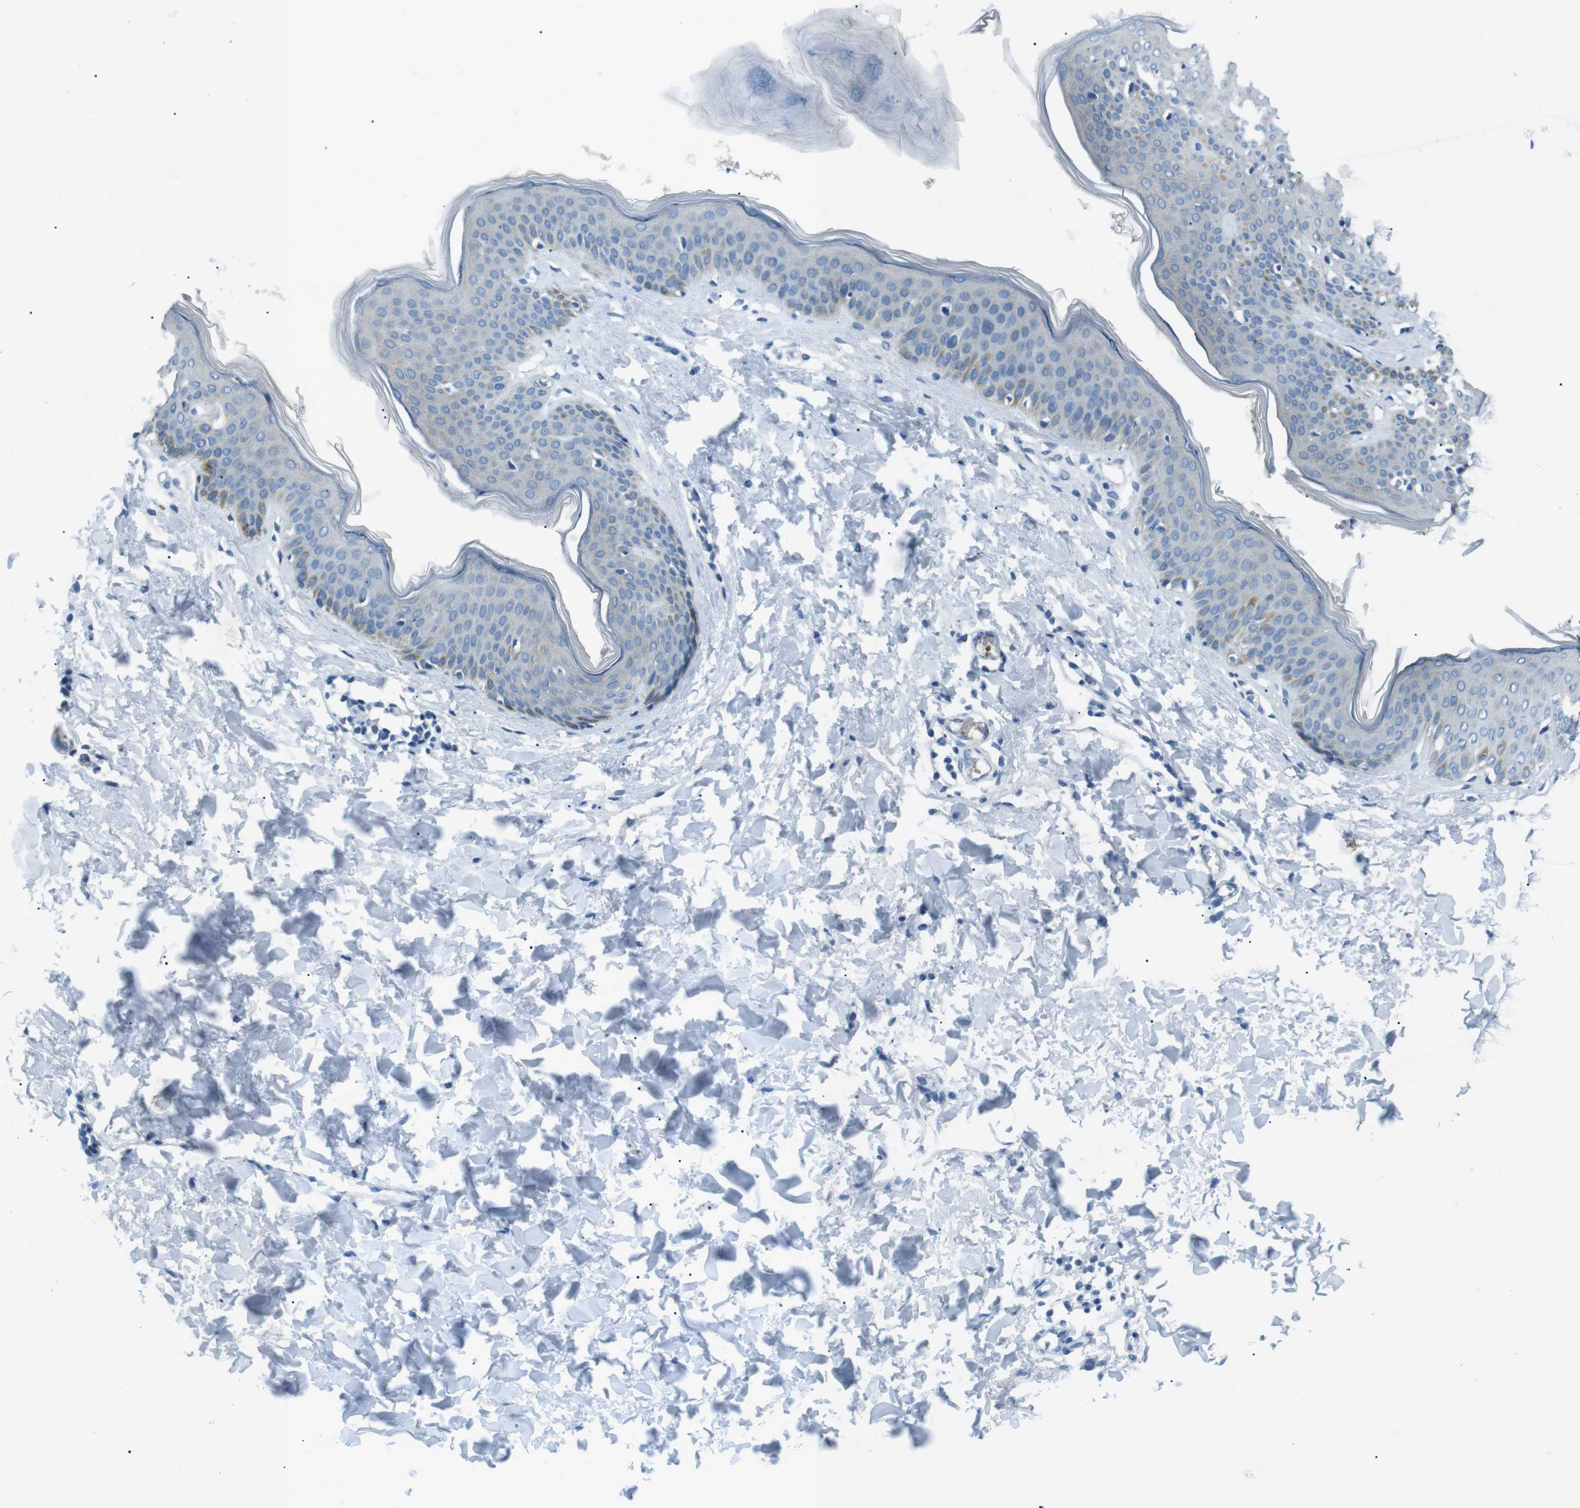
{"staining": {"intensity": "negative", "quantity": "none", "location": "none"}, "tissue": "skin", "cell_type": "Fibroblasts", "image_type": "normal", "snomed": [{"axis": "morphology", "description": "Normal tissue, NOS"}, {"axis": "topography", "description": "Skin"}], "caption": "A high-resolution photomicrograph shows immunohistochemistry staining of normal skin, which reveals no significant expression in fibroblasts.", "gene": "ST6GAL1", "patient": {"sex": "female", "age": 17}}